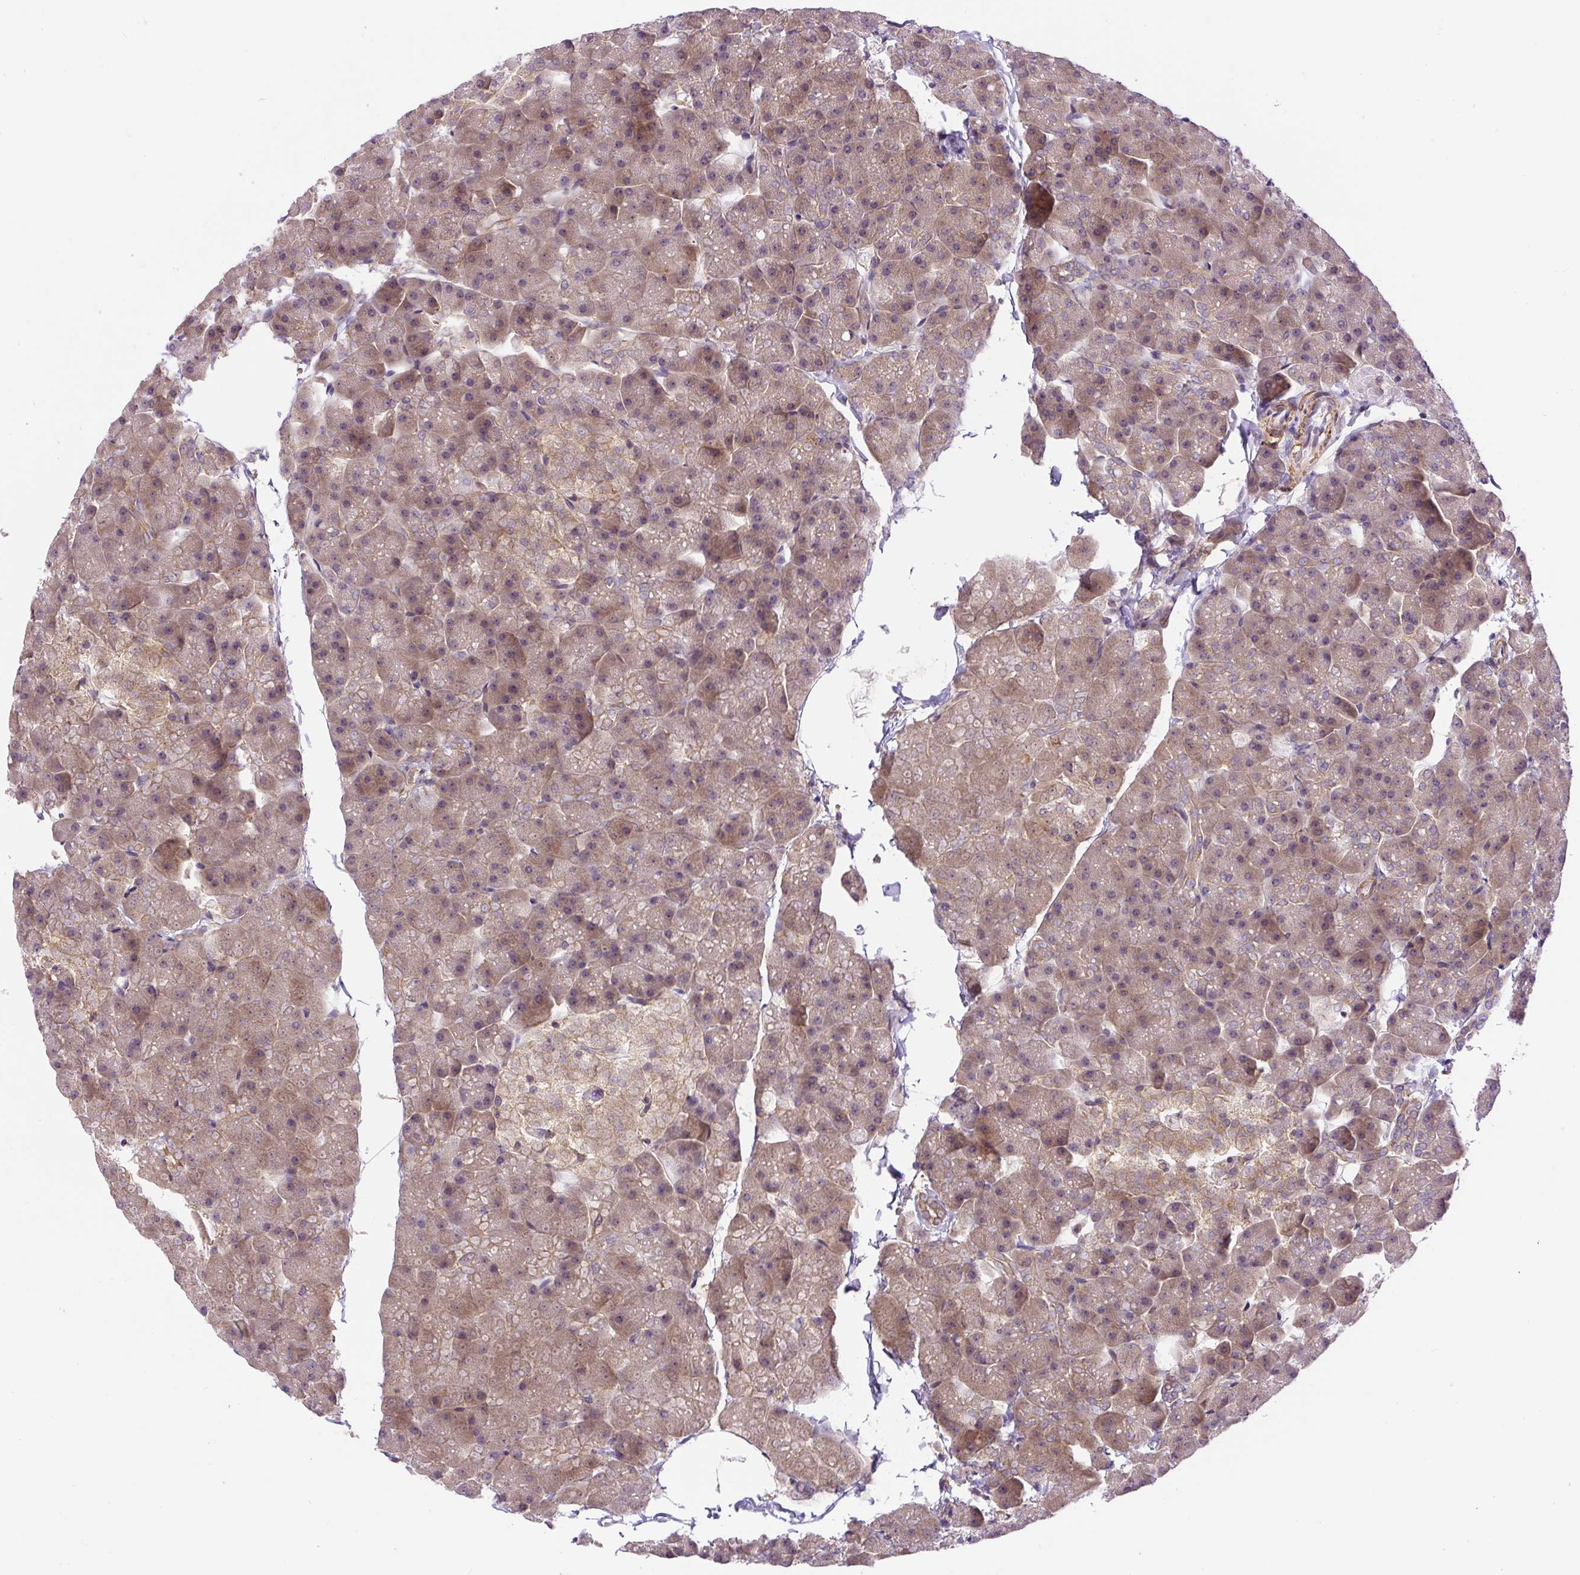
{"staining": {"intensity": "moderate", "quantity": "<25%", "location": "cytoplasmic/membranous"}, "tissue": "pancreas", "cell_type": "Exocrine glandular cells", "image_type": "normal", "snomed": [{"axis": "morphology", "description": "Normal tissue, NOS"}, {"axis": "topography", "description": "Pancreas"}], "caption": "Brown immunohistochemical staining in normal human pancreas reveals moderate cytoplasmic/membranous expression in about <25% of exocrine glandular cells.", "gene": "CCDC28A", "patient": {"sex": "male", "age": 35}}